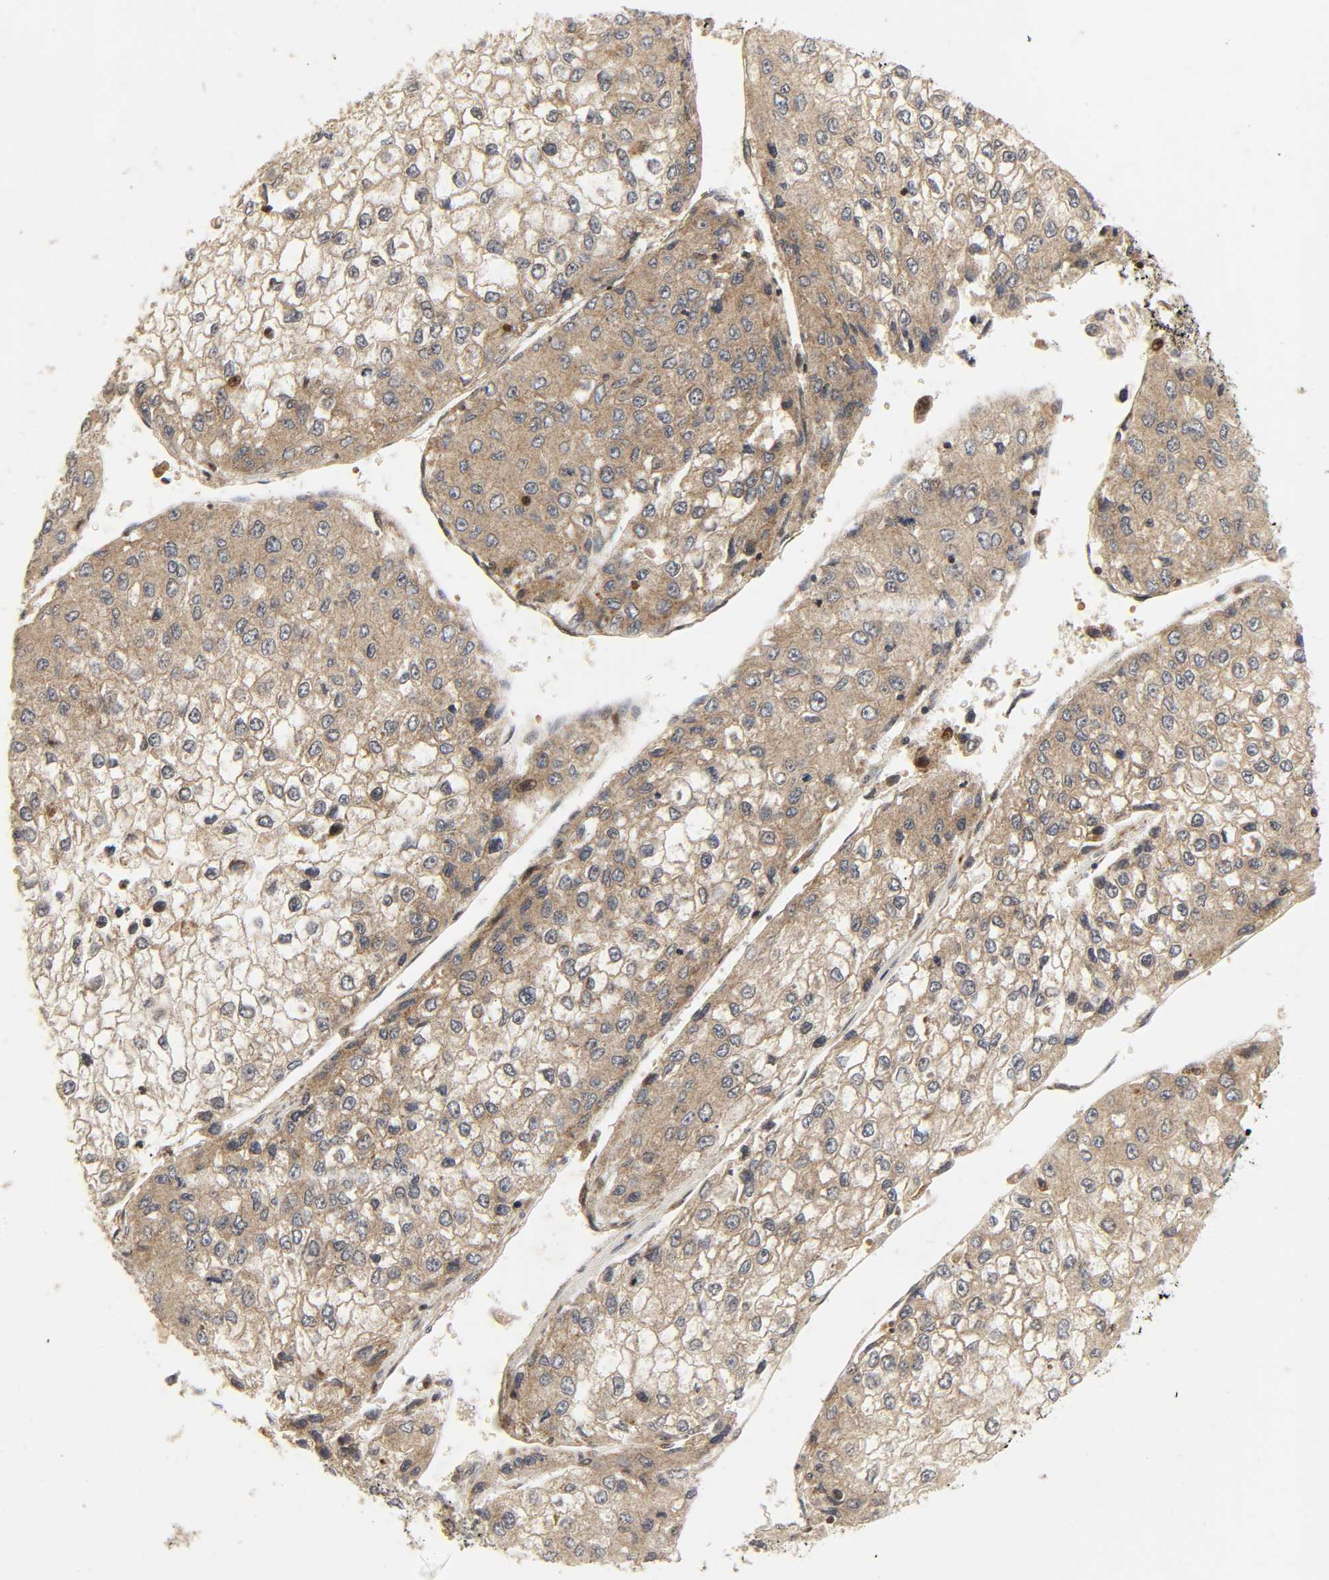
{"staining": {"intensity": "moderate", "quantity": ">75%", "location": "cytoplasmic/membranous"}, "tissue": "liver cancer", "cell_type": "Tumor cells", "image_type": "cancer", "snomed": [{"axis": "morphology", "description": "Carcinoma, Hepatocellular, NOS"}, {"axis": "topography", "description": "Liver"}], "caption": "Moderate cytoplasmic/membranous positivity for a protein is appreciated in approximately >75% of tumor cells of liver cancer using immunohistochemistry.", "gene": "CHUK", "patient": {"sex": "female", "age": 66}}